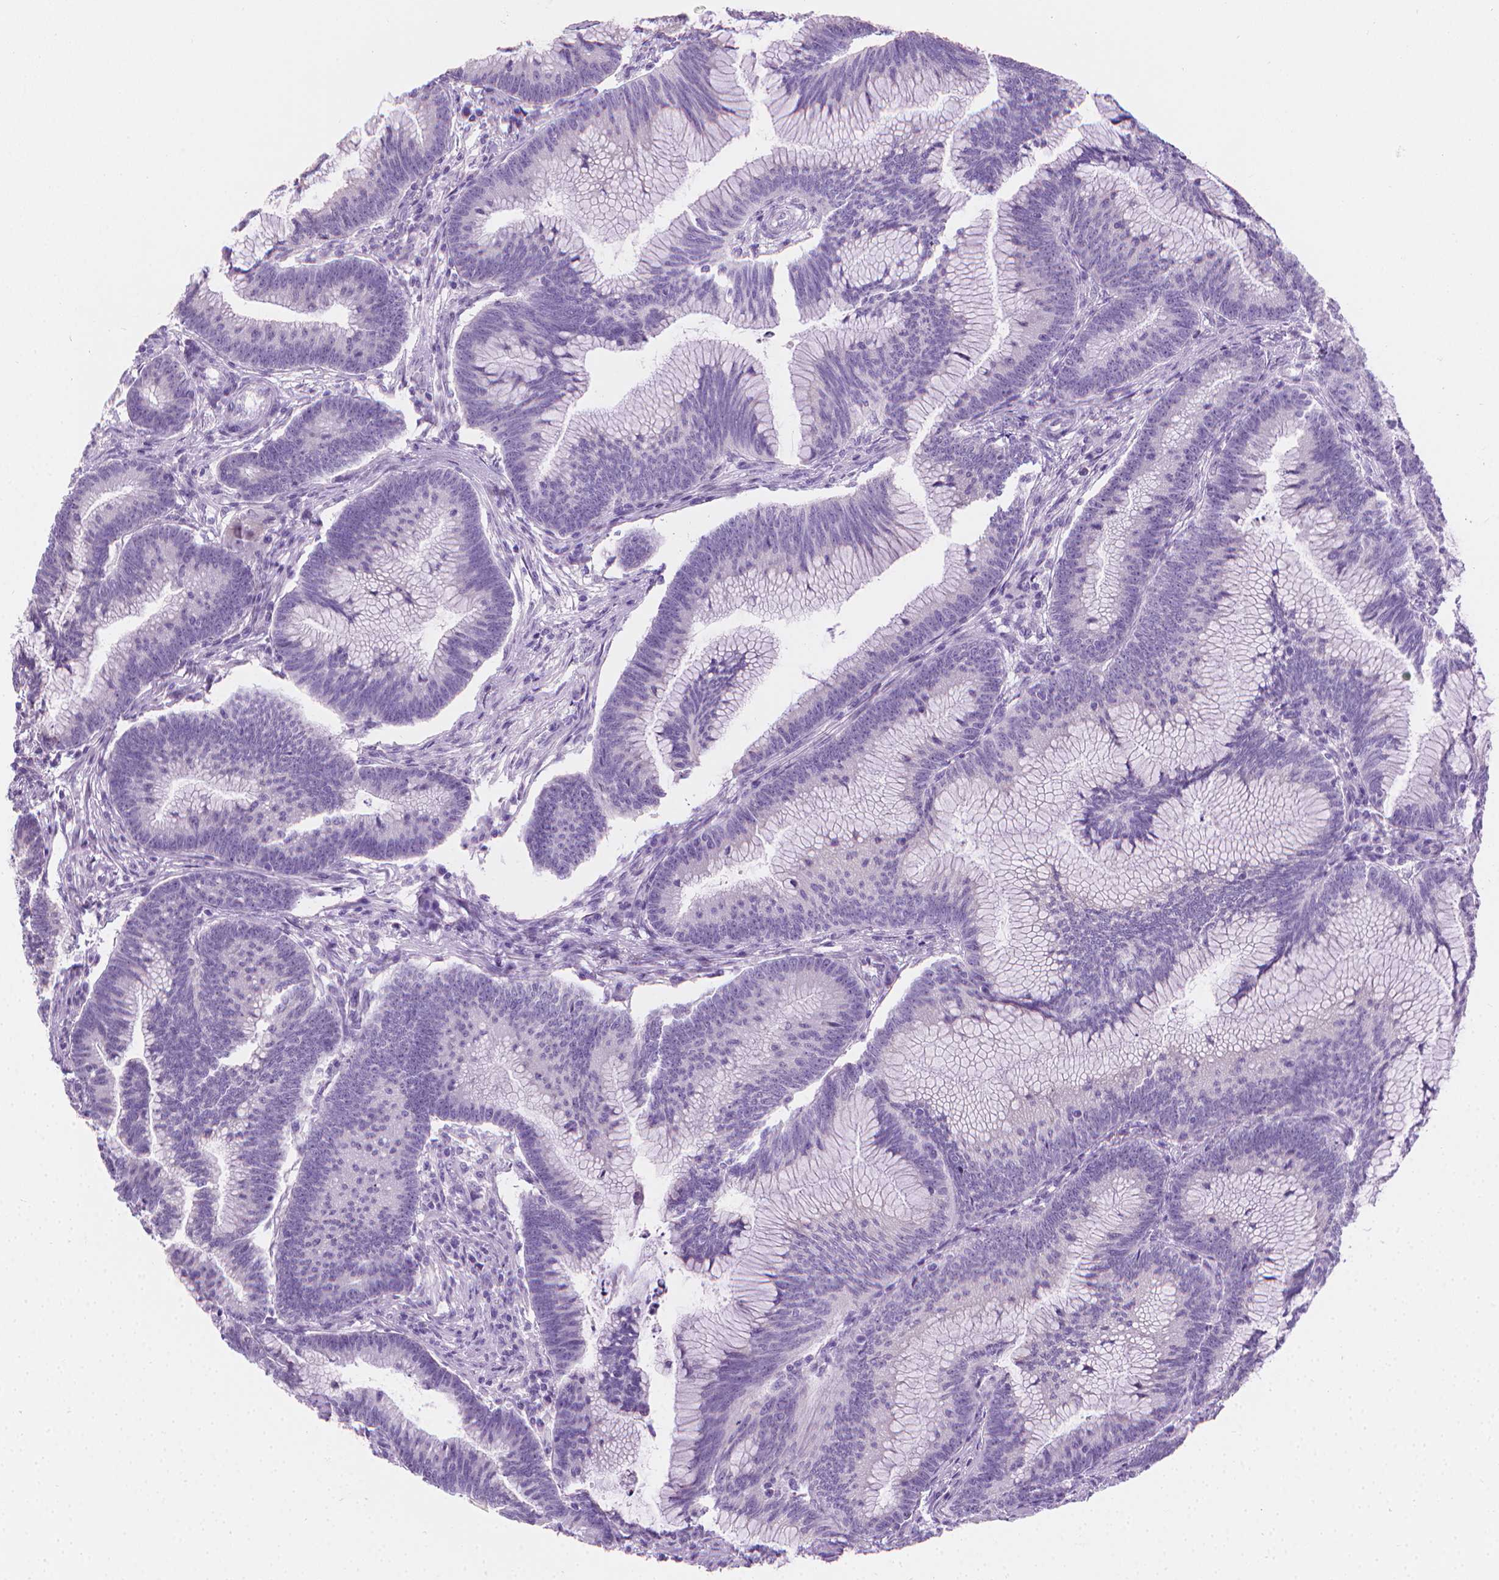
{"staining": {"intensity": "negative", "quantity": "none", "location": "none"}, "tissue": "colorectal cancer", "cell_type": "Tumor cells", "image_type": "cancer", "snomed": [{"axis": "morphology", "description": "Adenocarcinoma, NOS"}, {"axis": "topography", "description": "Colon"}], "caption": "IHC of human colorectal cancer (adenocarcinoma) reveals no positivity in tumor cells.", "gene": "CFAP52", "patient": {"sex": "female", "age": 78}}